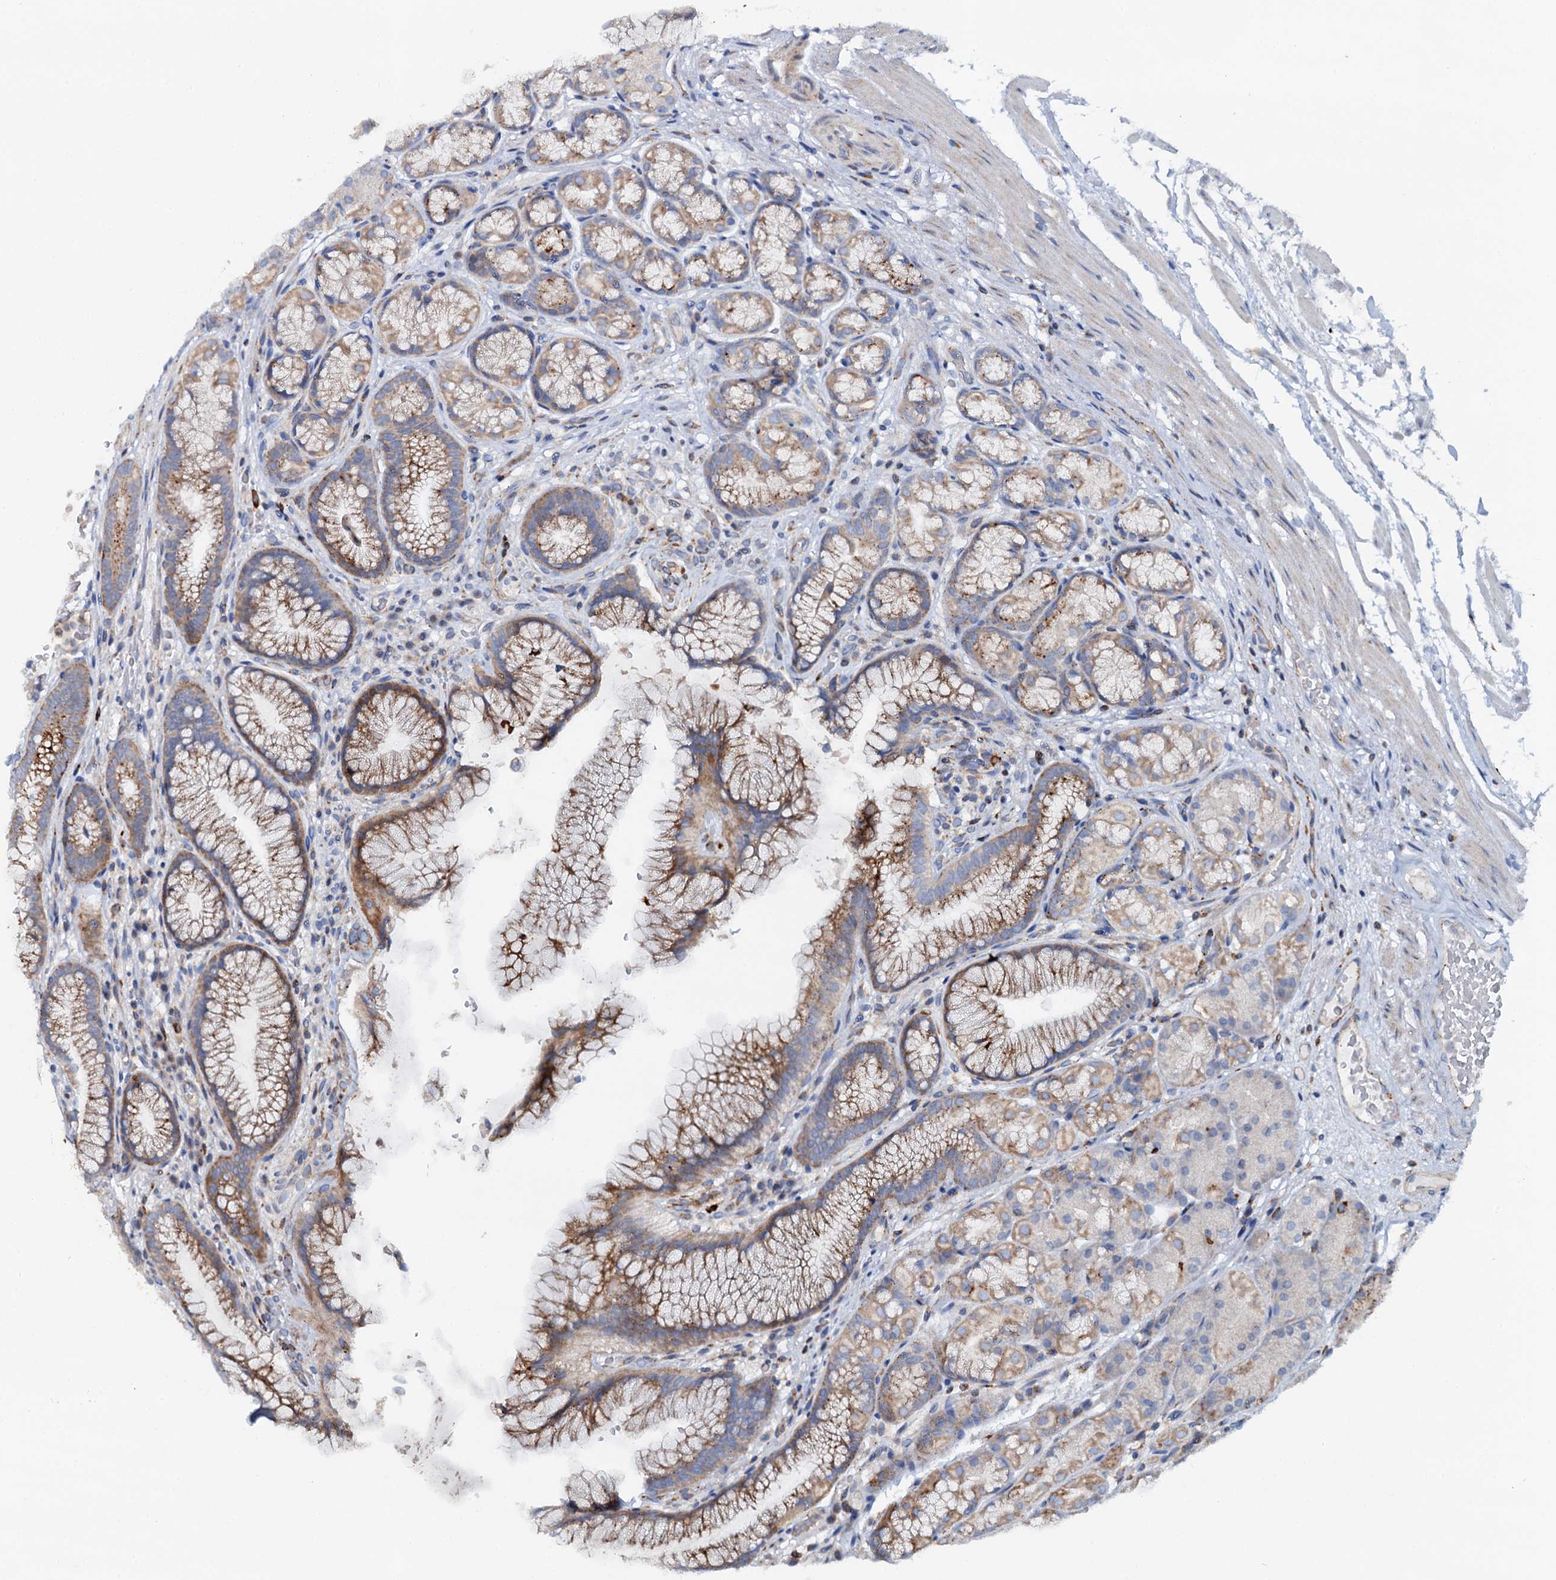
{"staining": {"intensity": "moderate", "quantity": "25%-75%", "location": "cytoplasmic/membranous"}, "tissue": "stomach", "cell_type": "Glandular cells", "image_type": "normal", "snomed": [{"axis": "morphology", "description": "Normal tissue, NOS"}, {"axis": "topography", "description": "Stomach"}], "caption": "Immunohistochemistry (DAB) staining of unremarkable human stomach reveals moderate cytoplasmic/membranous protein staining in about 25%-75% of glandular cells. Using DAB (brown) and hematoxylin (blue) stains, captured at high magnification using brightfield microscopy.", "gene": "WDR73", "patient": {"sex": "male", "age": 63}}